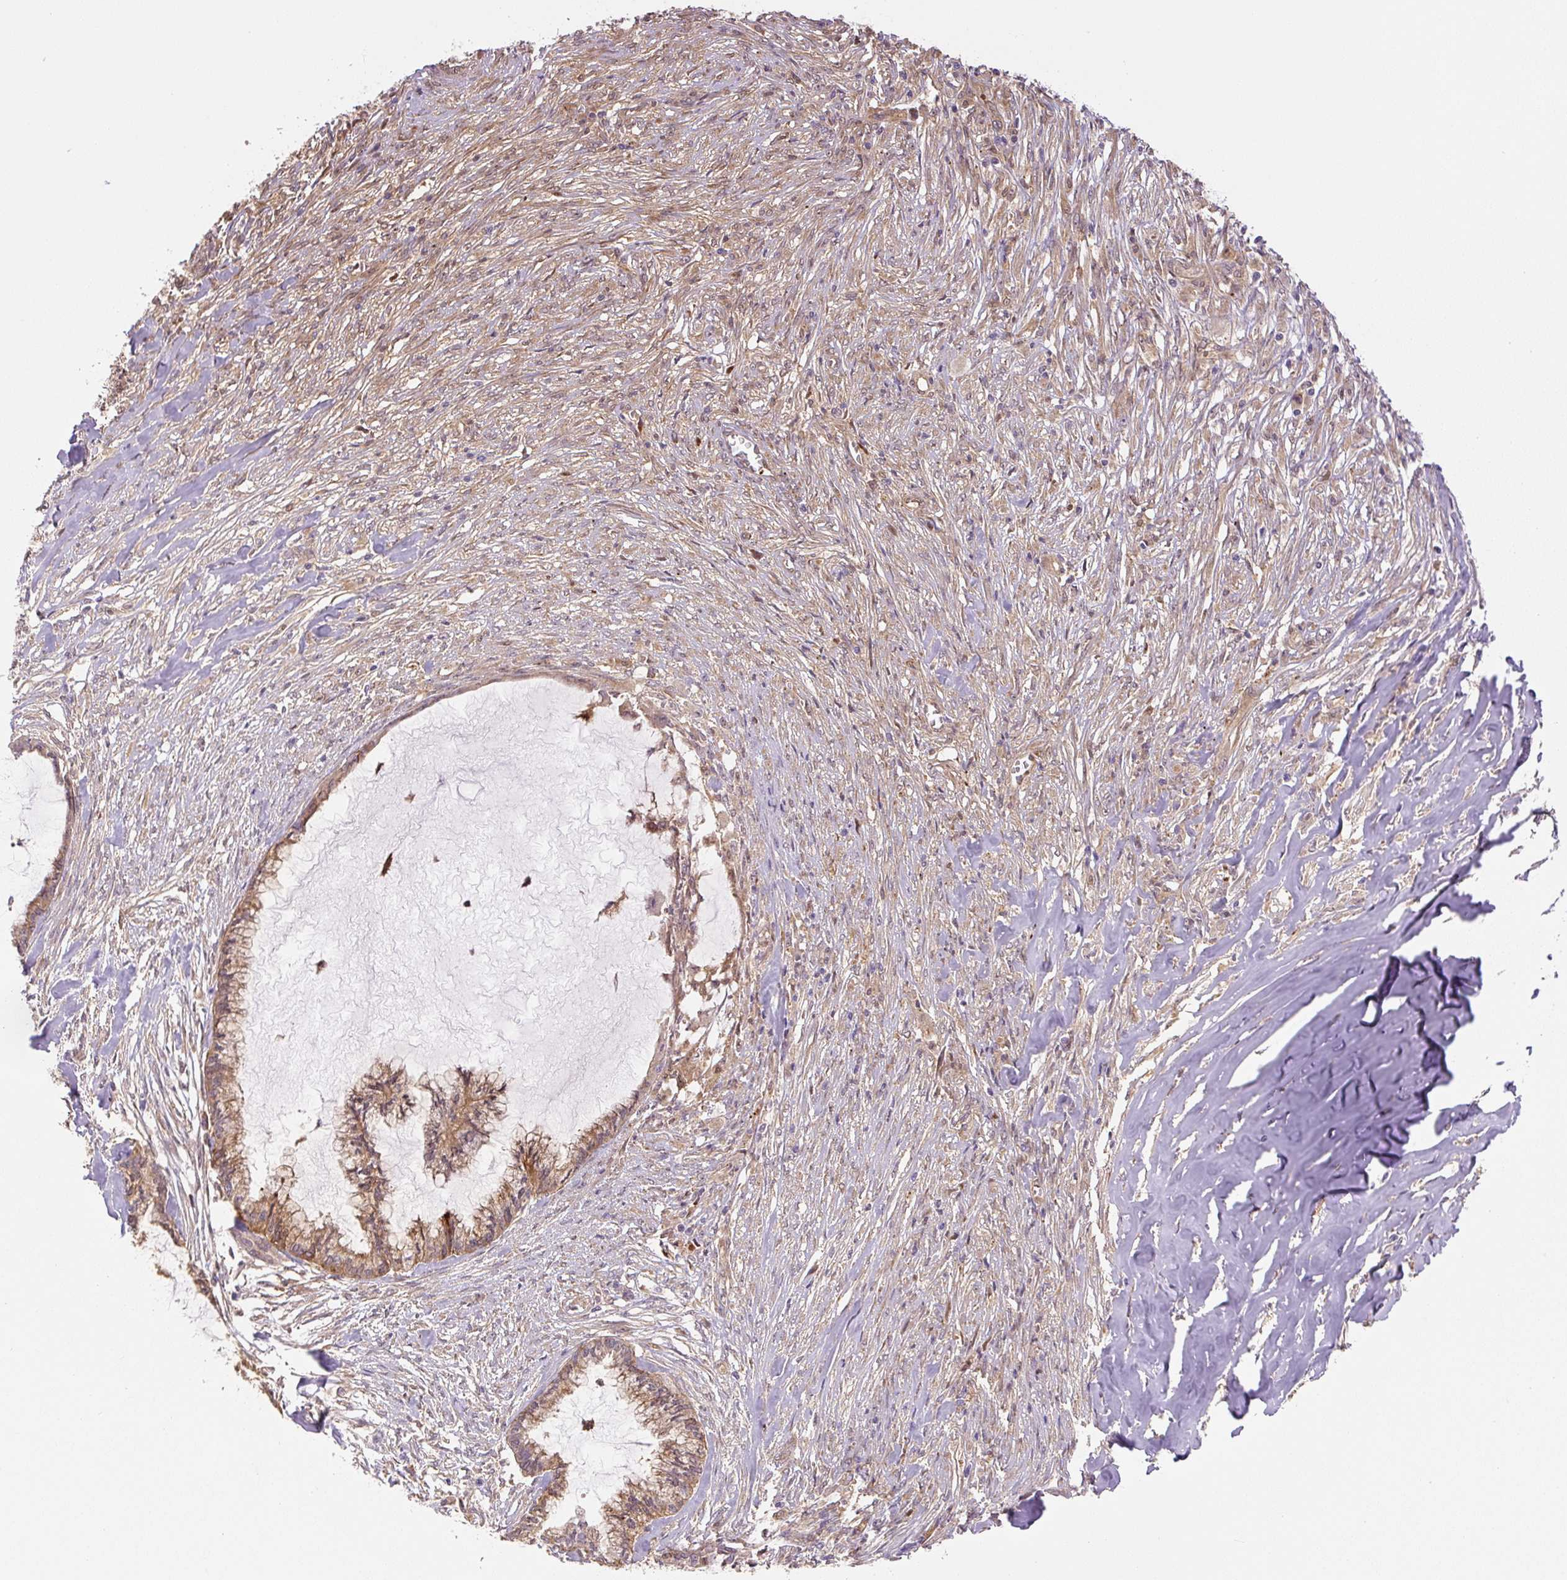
{"staining": {"intensity": "moderate", "quantity": ">75%", "location": "cytoplasmic/membranous"}, "tissue": "endometrial cancer", "cell_type": "Tumor cells", "image_type": "cancer", "snomed": [{"axis": "morphology", "description": "Adenocarcinoma, NOS"}, {"axis": "topography", "description": "Endometrium"}], "caption": "DAB (3,3'-diaminobenzidine) immunohistochemical staining of human endometrial cancer reveals moderate cytoplasmic/membranous protein positivity in about >75% of tumor cells.", "gene": "ZSWIM7", "patient": {"sex": "female", "age": 86}}